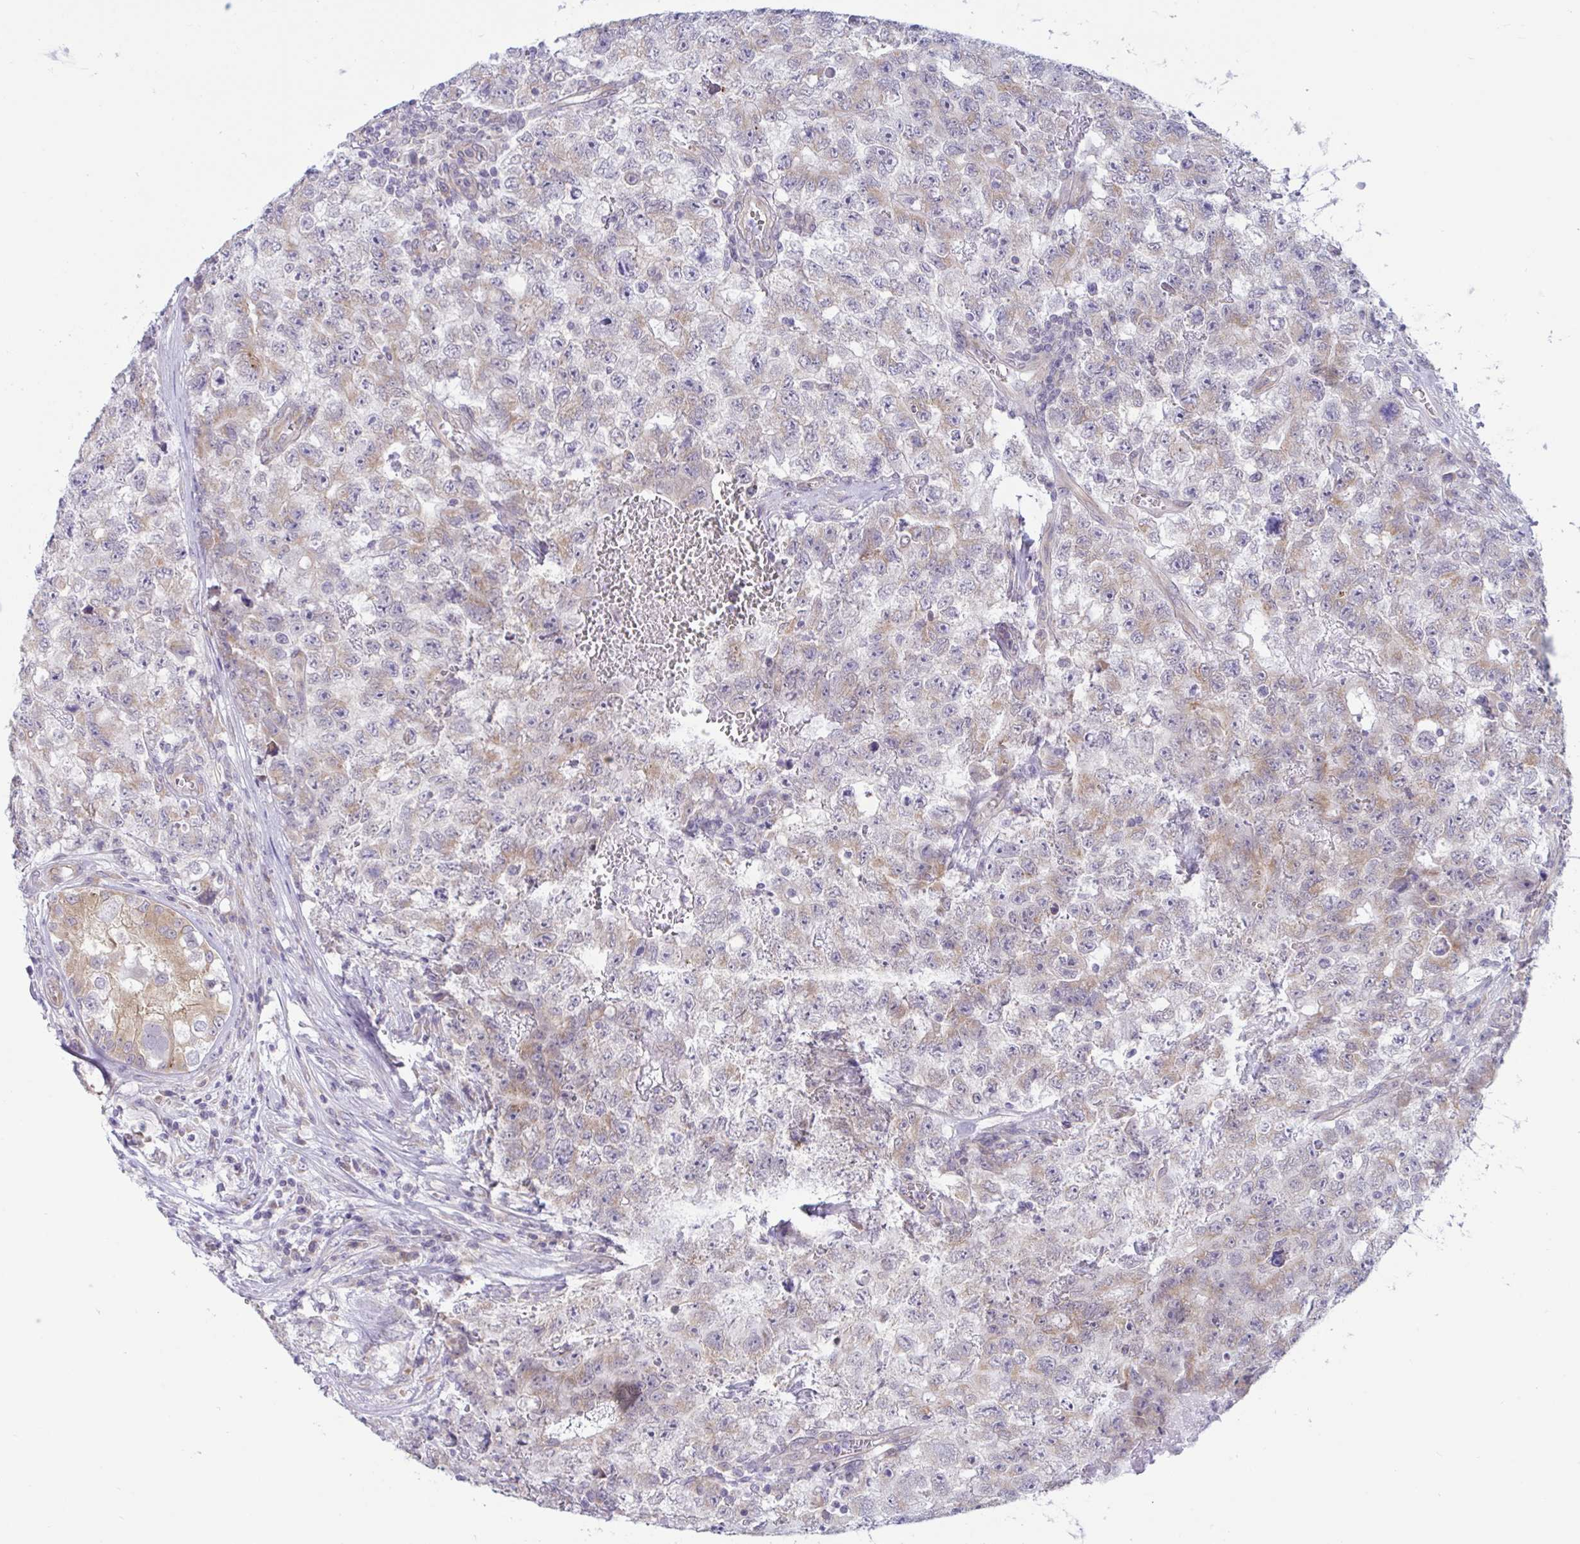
{"staining": {"intensity": "weak", "quantity": "25%-75%", "location": "cytoplasmic/membranous"}, "tissue": "testis cancer", "cell_type": "Tumor cells", "image_type": "cancer", "snomed": [{"axis": "morphology", "description": "Carcinoma, Embryonal, NOS"}, {"axis": "topography", "description": "Testis"}], "caption": "IHC photomicrograph of human testis cancer stained for a protein (brown), which exhibits low levels of weak cytoplasmic/membranous expression in about 25%-75% of tumor cells.", "gene": "CAMLG", "patient": {"sex": "male", "age": 18}}